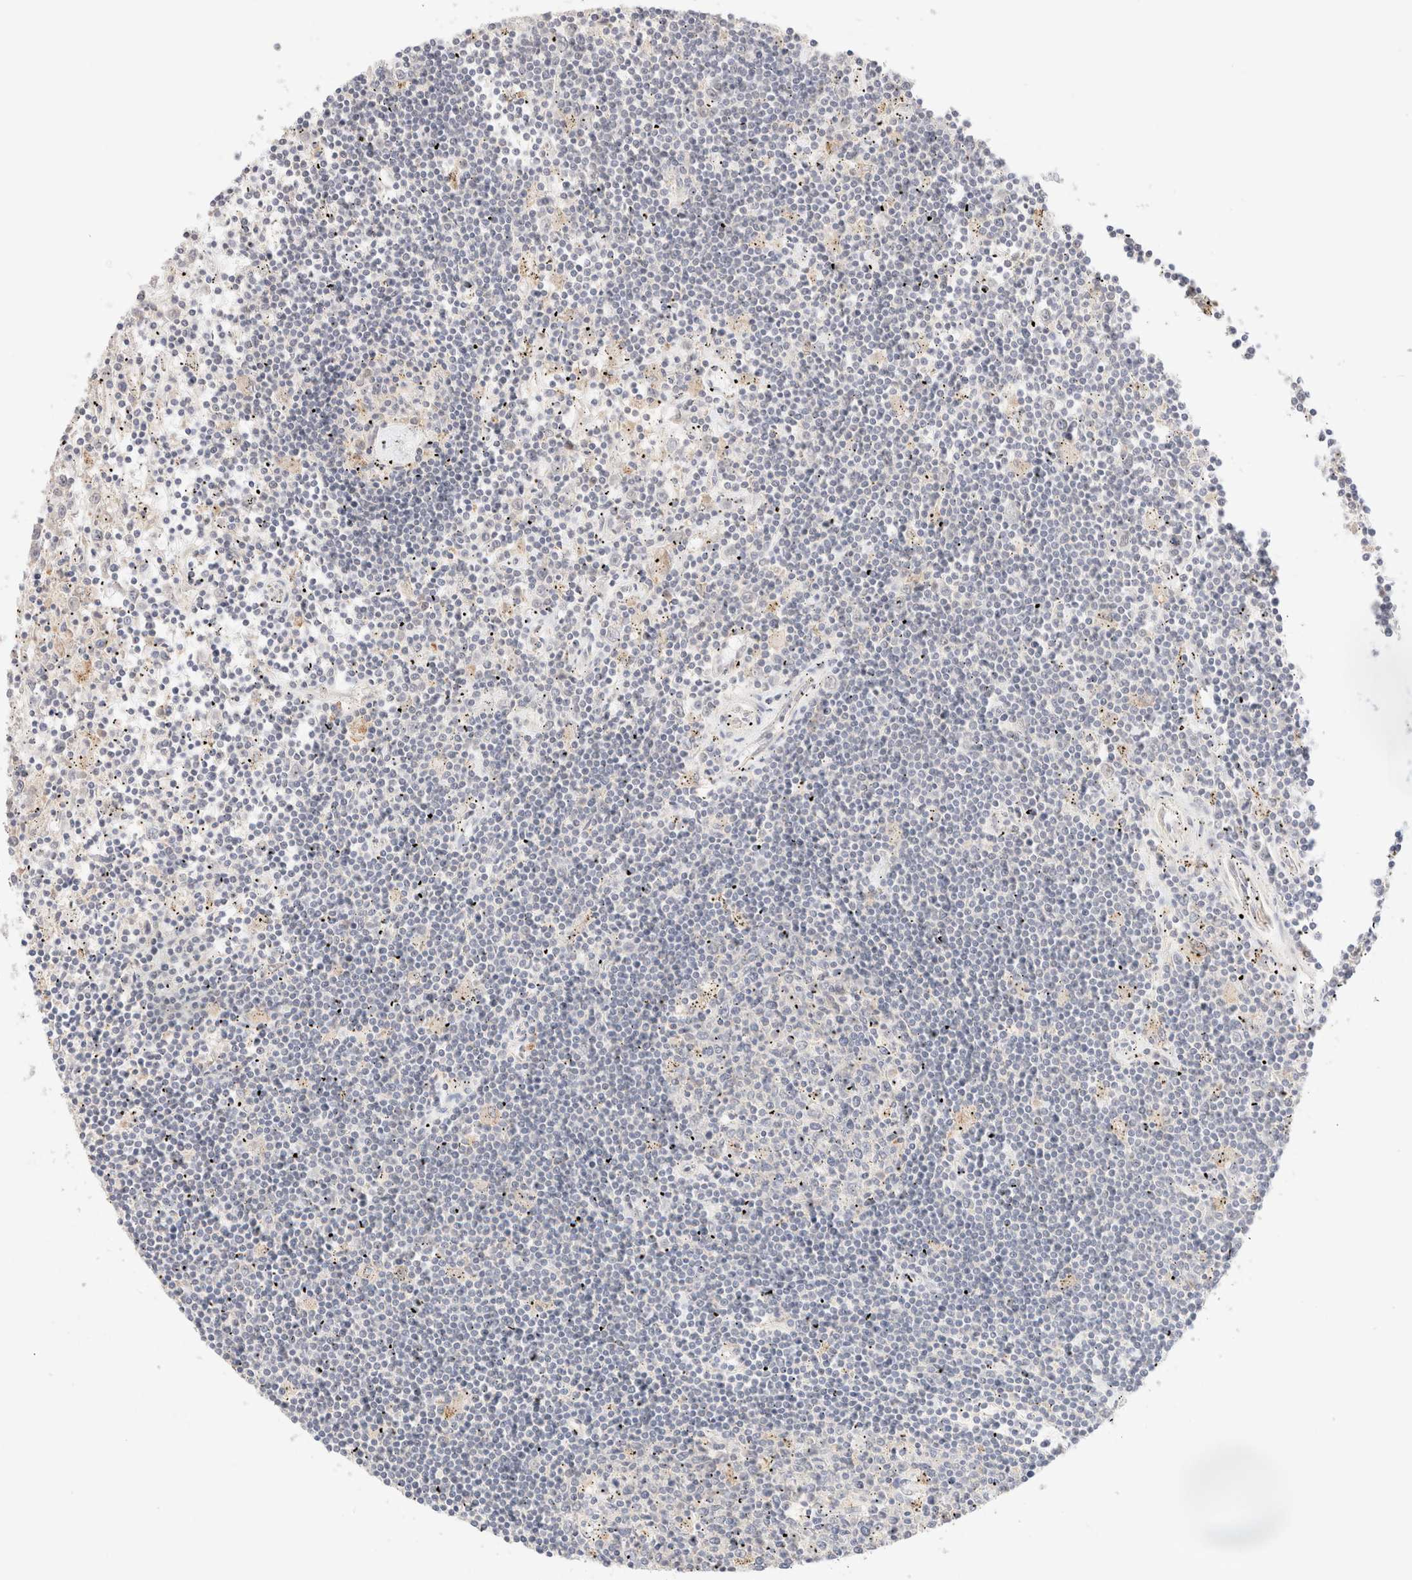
{"staining": {"intensity": "negative", "quantity": "none", "location": "none"}, "tissue": "lymphoma", "cell_type": "Tumor cells", "image_type": "cancer", "snomed": [{"axis": "morphology", "description": "Malignant lymphoma, non-Hodgkin's type, Low grade"}, {"axis": "topography", "description": "Spleen"}], "caption": "Tumor cells are negative for brown protein staining in malignant lymphoma, non-Hodgkin's type (low-grade).", "gene": "SNTB1", "patient": {"sex": "male", "age": 76}}